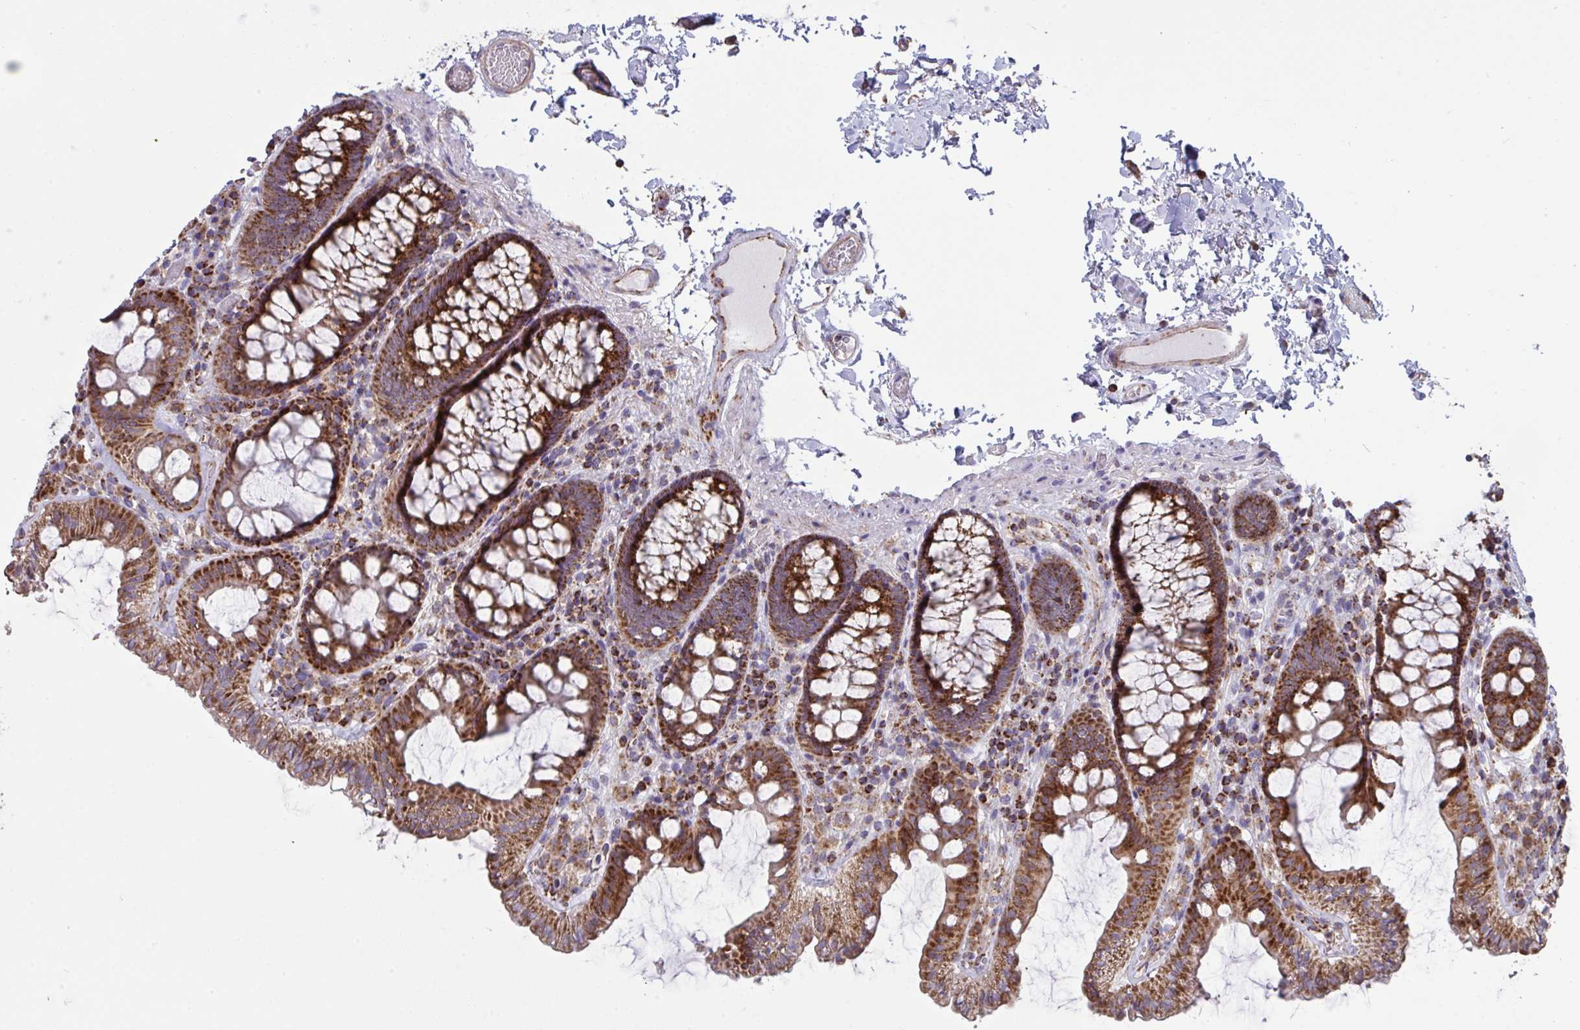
{"staining": {"intensity": "moderate", "quantity": ">75%", "location": "cytoplasmic/membranous"}, "tissue": "colon", "cell_type": "Endothelial cells", "image_type": "normal", "snomed": [{"axis": "morphology", "description": "Normal tissue, NOS"}, {"axis": "topography", "description": "Colon"}, {"axis": "topography", "description": "Peripheral nerve tissue"}], "caption": "Moderate cytoplasmic/membranous positivity for a protein is identified in approximately >75% of endothelial cells of unremarkable colon using immunohistochemistry.", "gene": "MICOS10", "patient": {"sex": "male", "age": 84}}